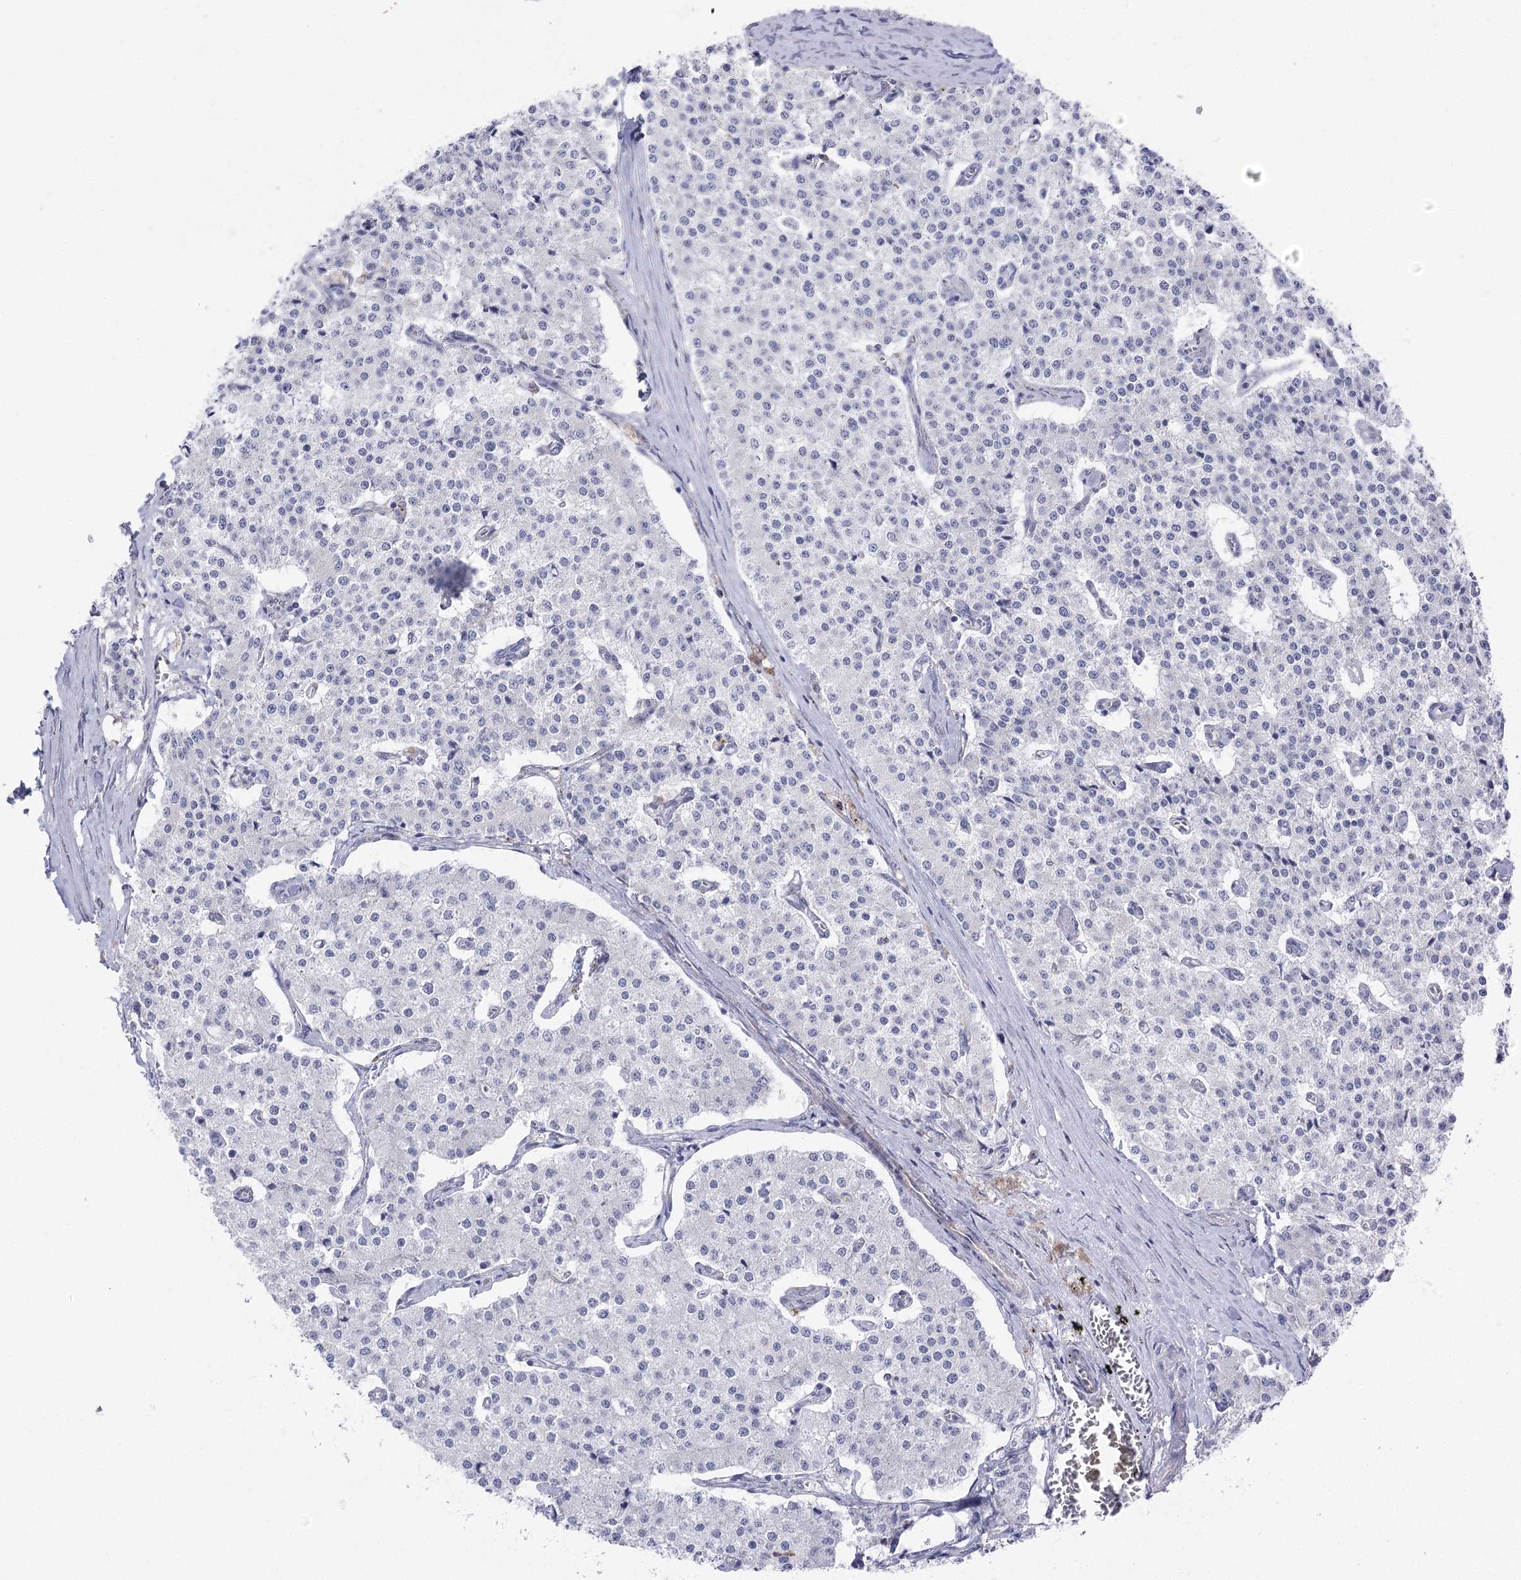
{"staining": {"intensity": "negative", "quantity": "none", "location": "none"}, "tissue": "carcinoid", "cell_type": "Tumor cells", "image_type": "cancer", "snomed": [{"axis": "morphology", "description": "Carcinoid, malignant, NOS"}, {"axis": "topography", "description": "Colon"}], "caption": "Micrograph shows no protein positivity in tumor cells of malignant carcinoid tissue. Nuclei are stained in blue.", "gene": "CCDC88A", "patient": {"sex": "female", "age": 52}}